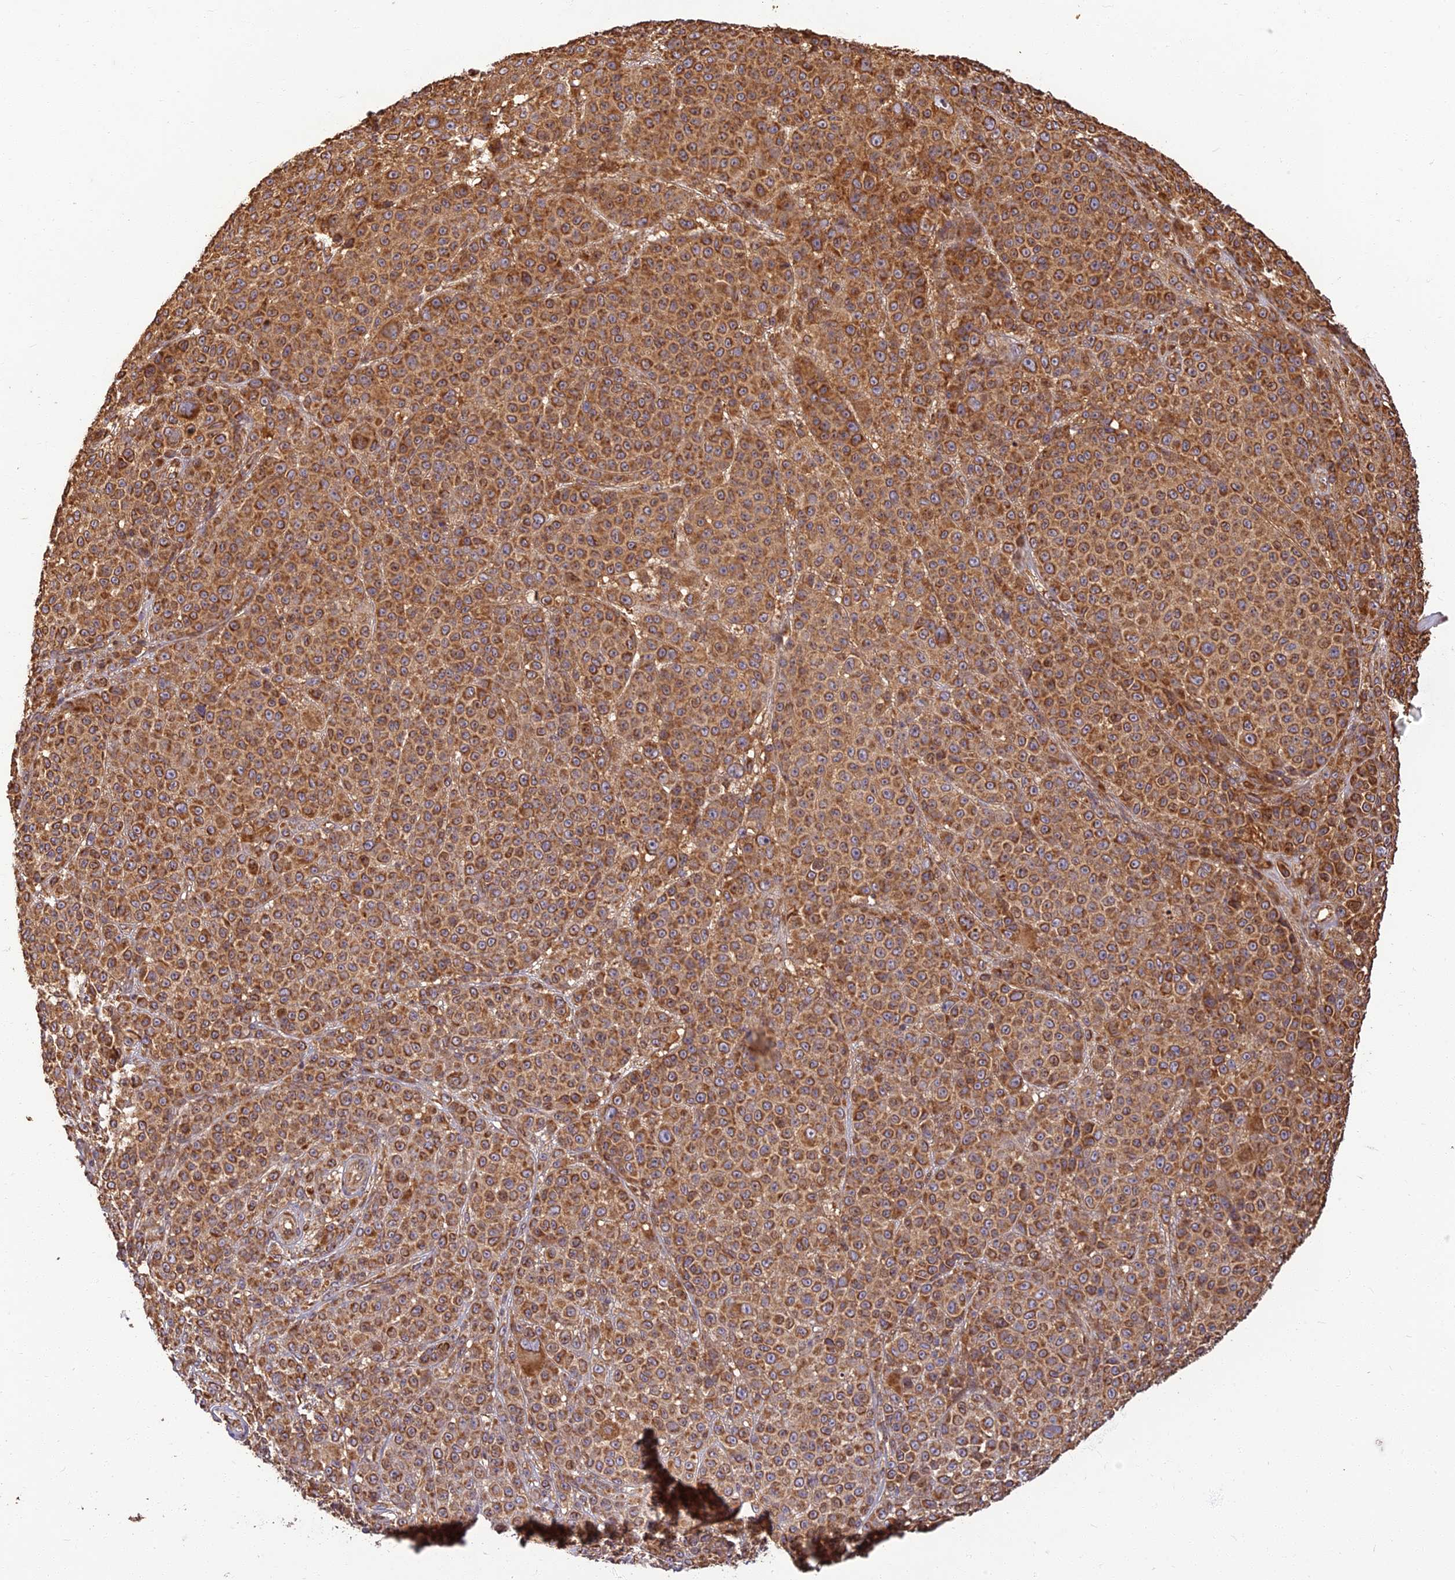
{"staining": {"intensity": "moderate", "quantity": ">75%", "location": "cytoplasmic/membranous"}, "tissue": "melanoma", "cell_type": "Tumor cells", "image_type": "cancer", "snomed": [{"axis": "morphology", "description": "Malignant melanoma, NOS"}, {"axis": "topography", "description": "Skin"}], "caption": "Immunohistochemistry staining of malignant melanoma, which demonstrates medium levels of moderate cytoplasmic/membranous positivity in approximately >75% of tumor cells indicating moderate cytoplasmic/membranous protein positivity. The staining was performed using DAB (3,3'-diaminobenzidine) (brown) for protein detection and nuclei were counterstained in hematoxylin (blue).", "gene": "CORO1C", "patient": {"sex": "female", "age": 94}}